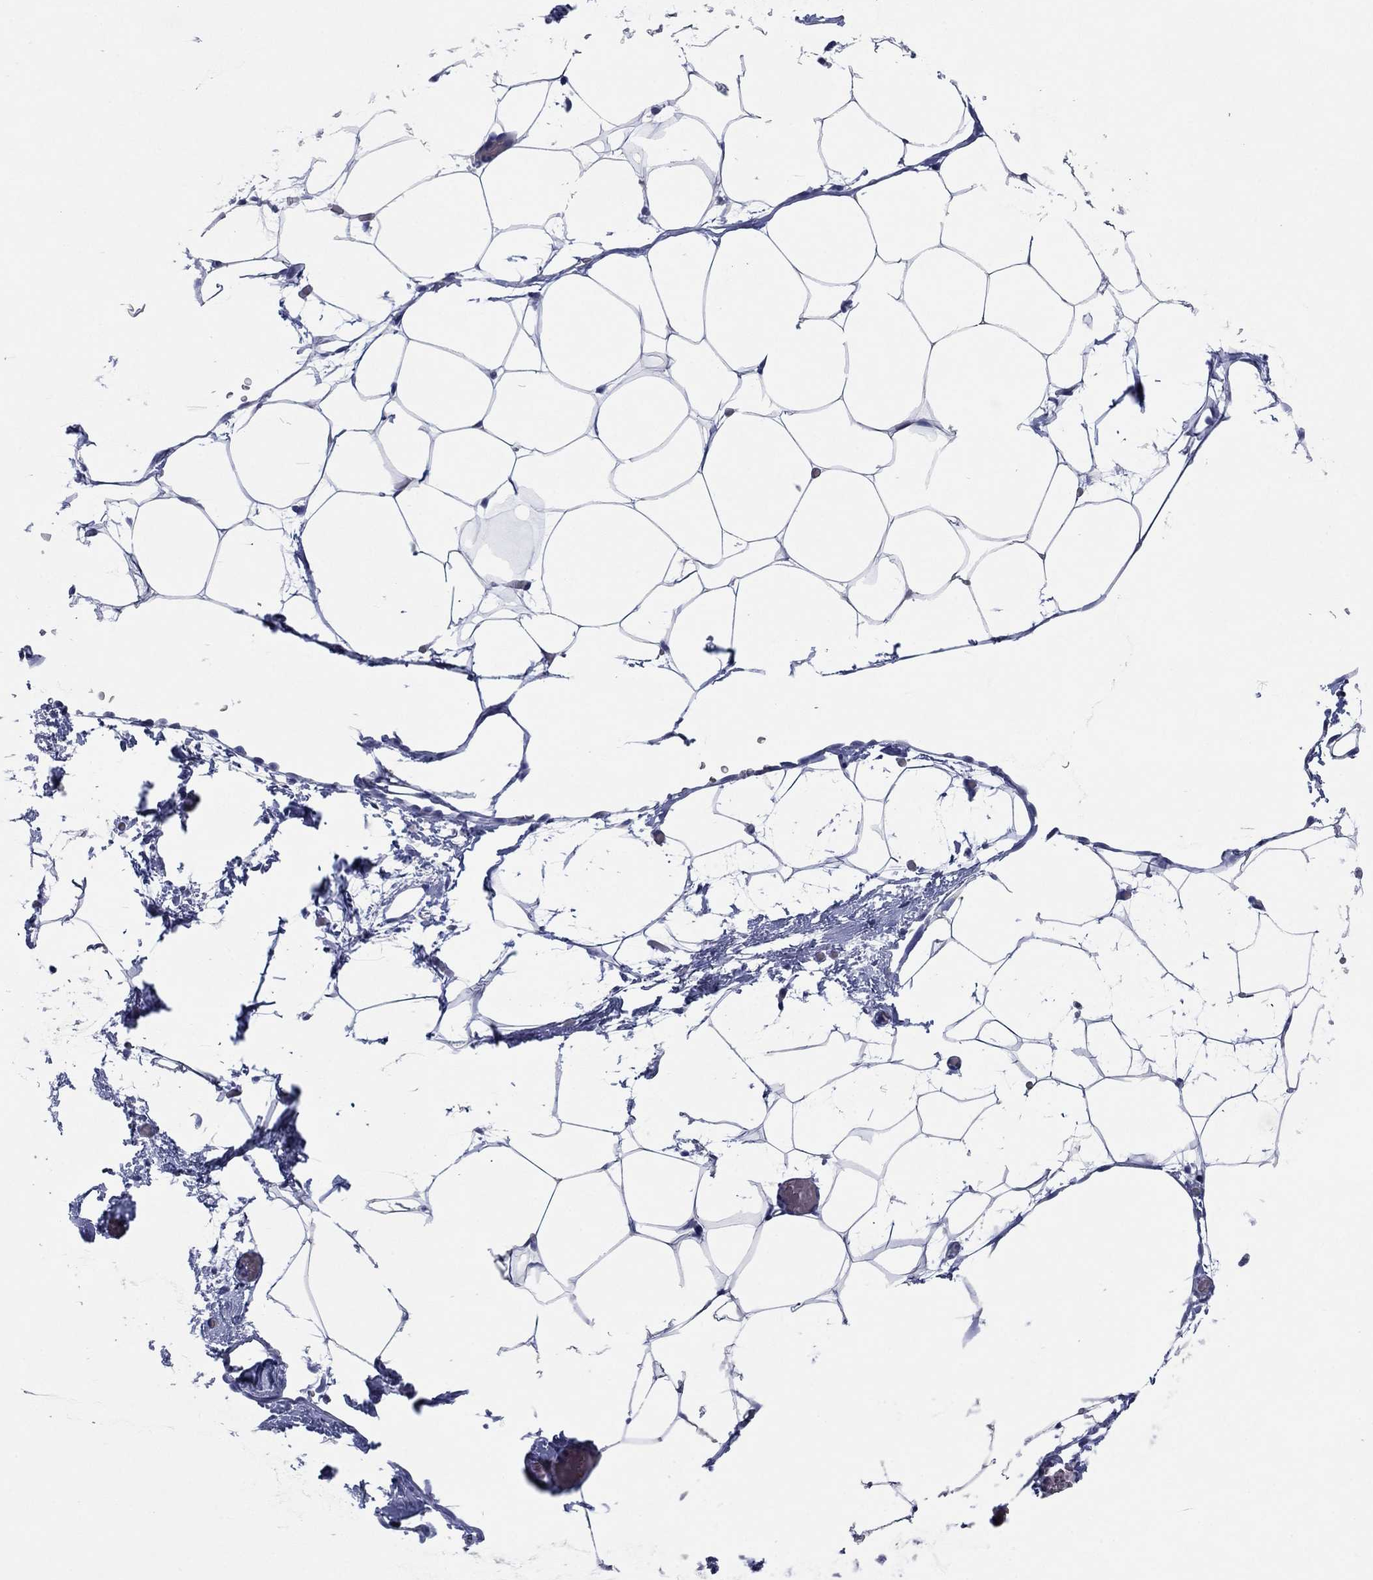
{"staining": {"intensity": "negative", "quantity": "none", "location": "none"}, "tissue": "adipose tissue", "cell_type": "Adipocytes", "image_type": "normal", "snomed": [{"axis": "morphology", "description": "Normal tissue, NOS"}, {"axis": "topography", "description": "Adipose tissue"}], "caption": "Image shows no protein staining in adipocytes of unremarkable adipose tissue.", "gene": "HCRT", "patient": {"sex": "male", "age": 57}}